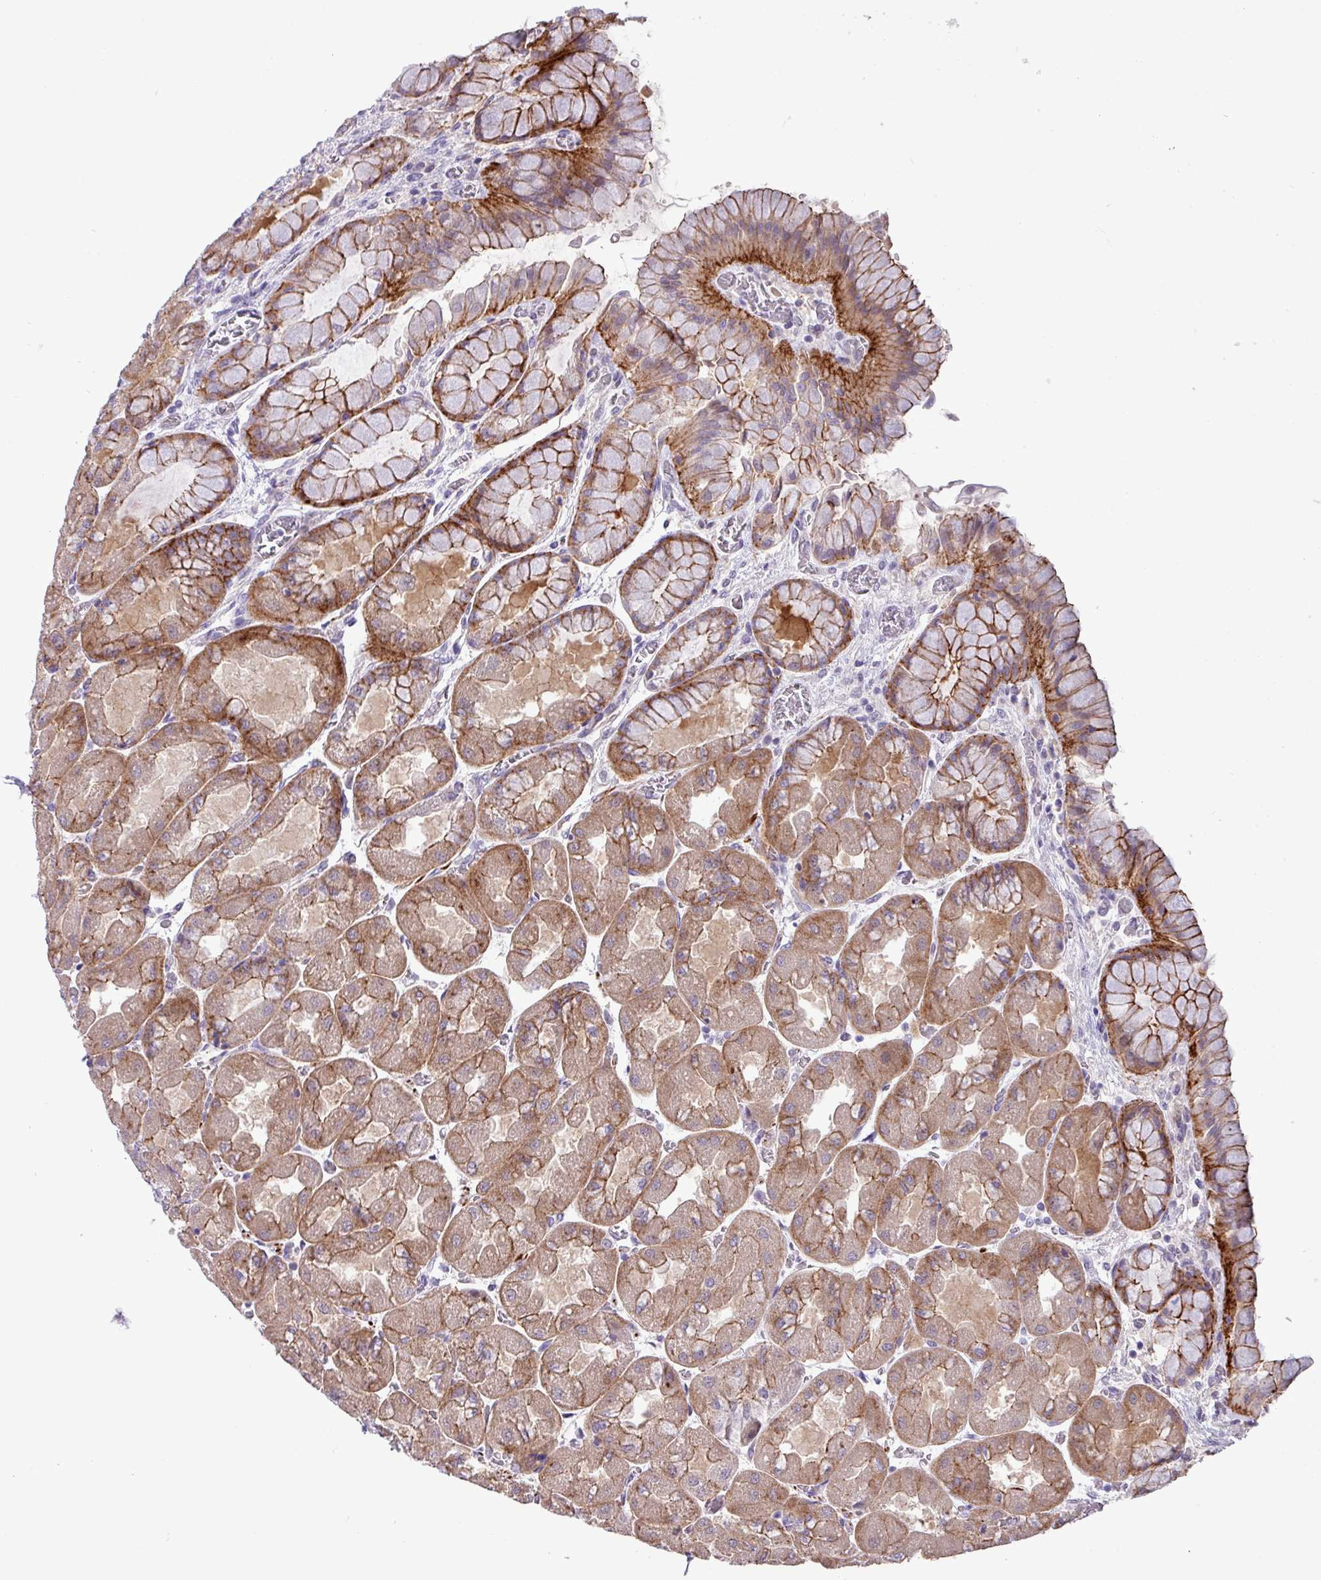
{"staining": {"intensity": "strong", "quantity": "25%-75%", "location": "cytoplasmic/membranous"}, "tissue": "stomach", "cell_type": "Glandular cells", "image_type": "normal", "snomed": [{"axis": "morphology", "description": "Normal tissue, NOS"}, {"axis": "topography", "description": "Stomach"}], "caption": "Strong cytoplasmic/membranous expression is present in about 25%-75% of glandular cells in unremarkable stomach. The staining was performed using DAB, with brown indicating positive protein expression. Nuclei are stained blue with hematoxylin.", "gene": "RIPPLY1", "patient": {"sex": "female", "age": 61}}